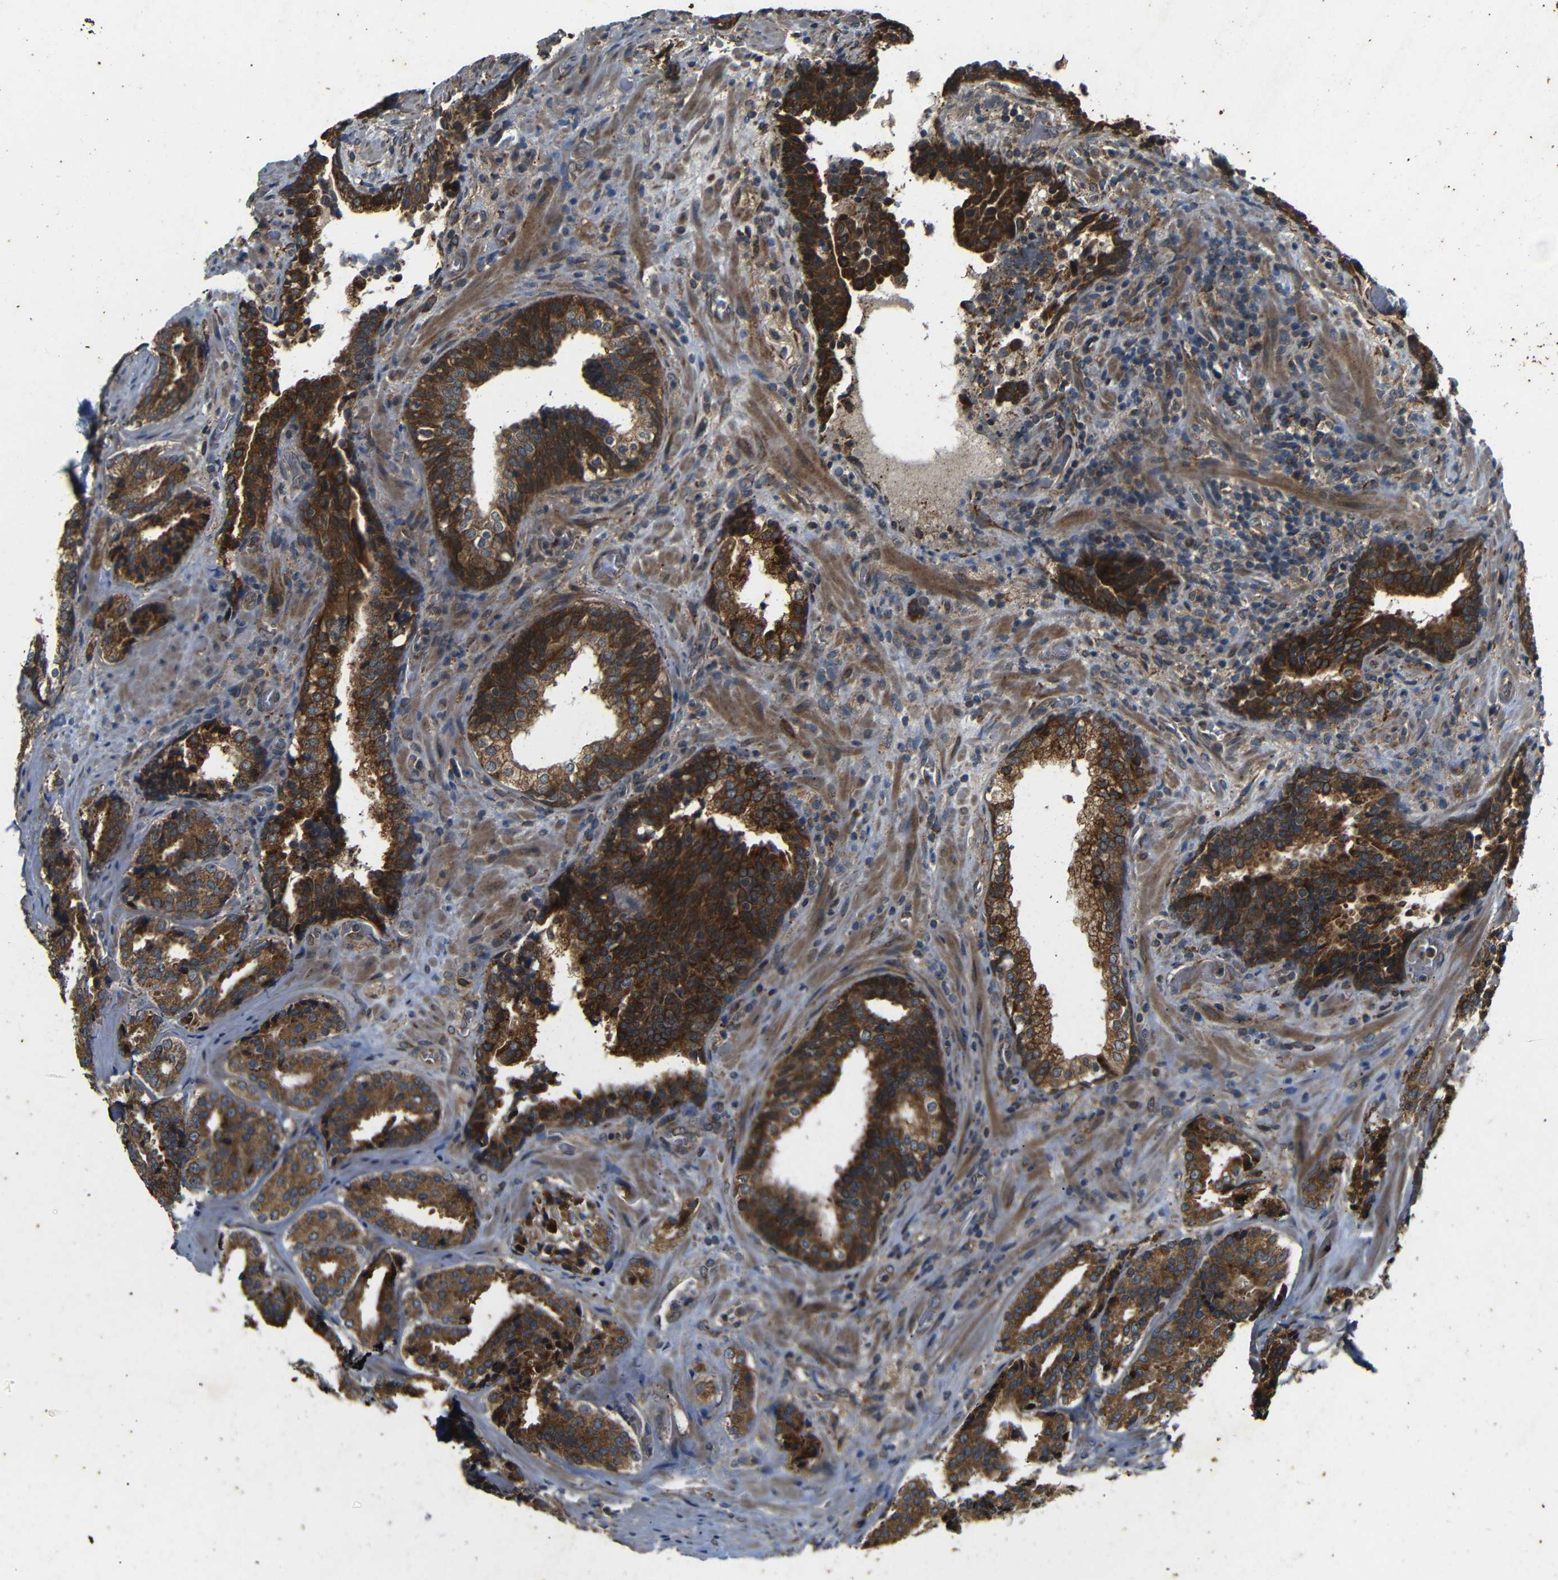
{"staining": {"intensity": "strong", "quantity": ">75%", "location": "cytoplasmic/membranous"}, "tissue": "prostate cancer", "cell_type": "Tumor cells", "image_type": "cancer", "snomed": [{"axis": "morphology", "description": "Adenocarcinoma, High grade"}, {"axis": "topography", "description": "Prostate"}], "caption": "Brown immunohistochemical staining in adenocarcinoma (high-grade) (prostate) reveals strong cytoplasmic/membranous staining in approximately >75% of tumor cells.", "gene": "TRPC1", "patient": {"sex": "male", "age": 60}}